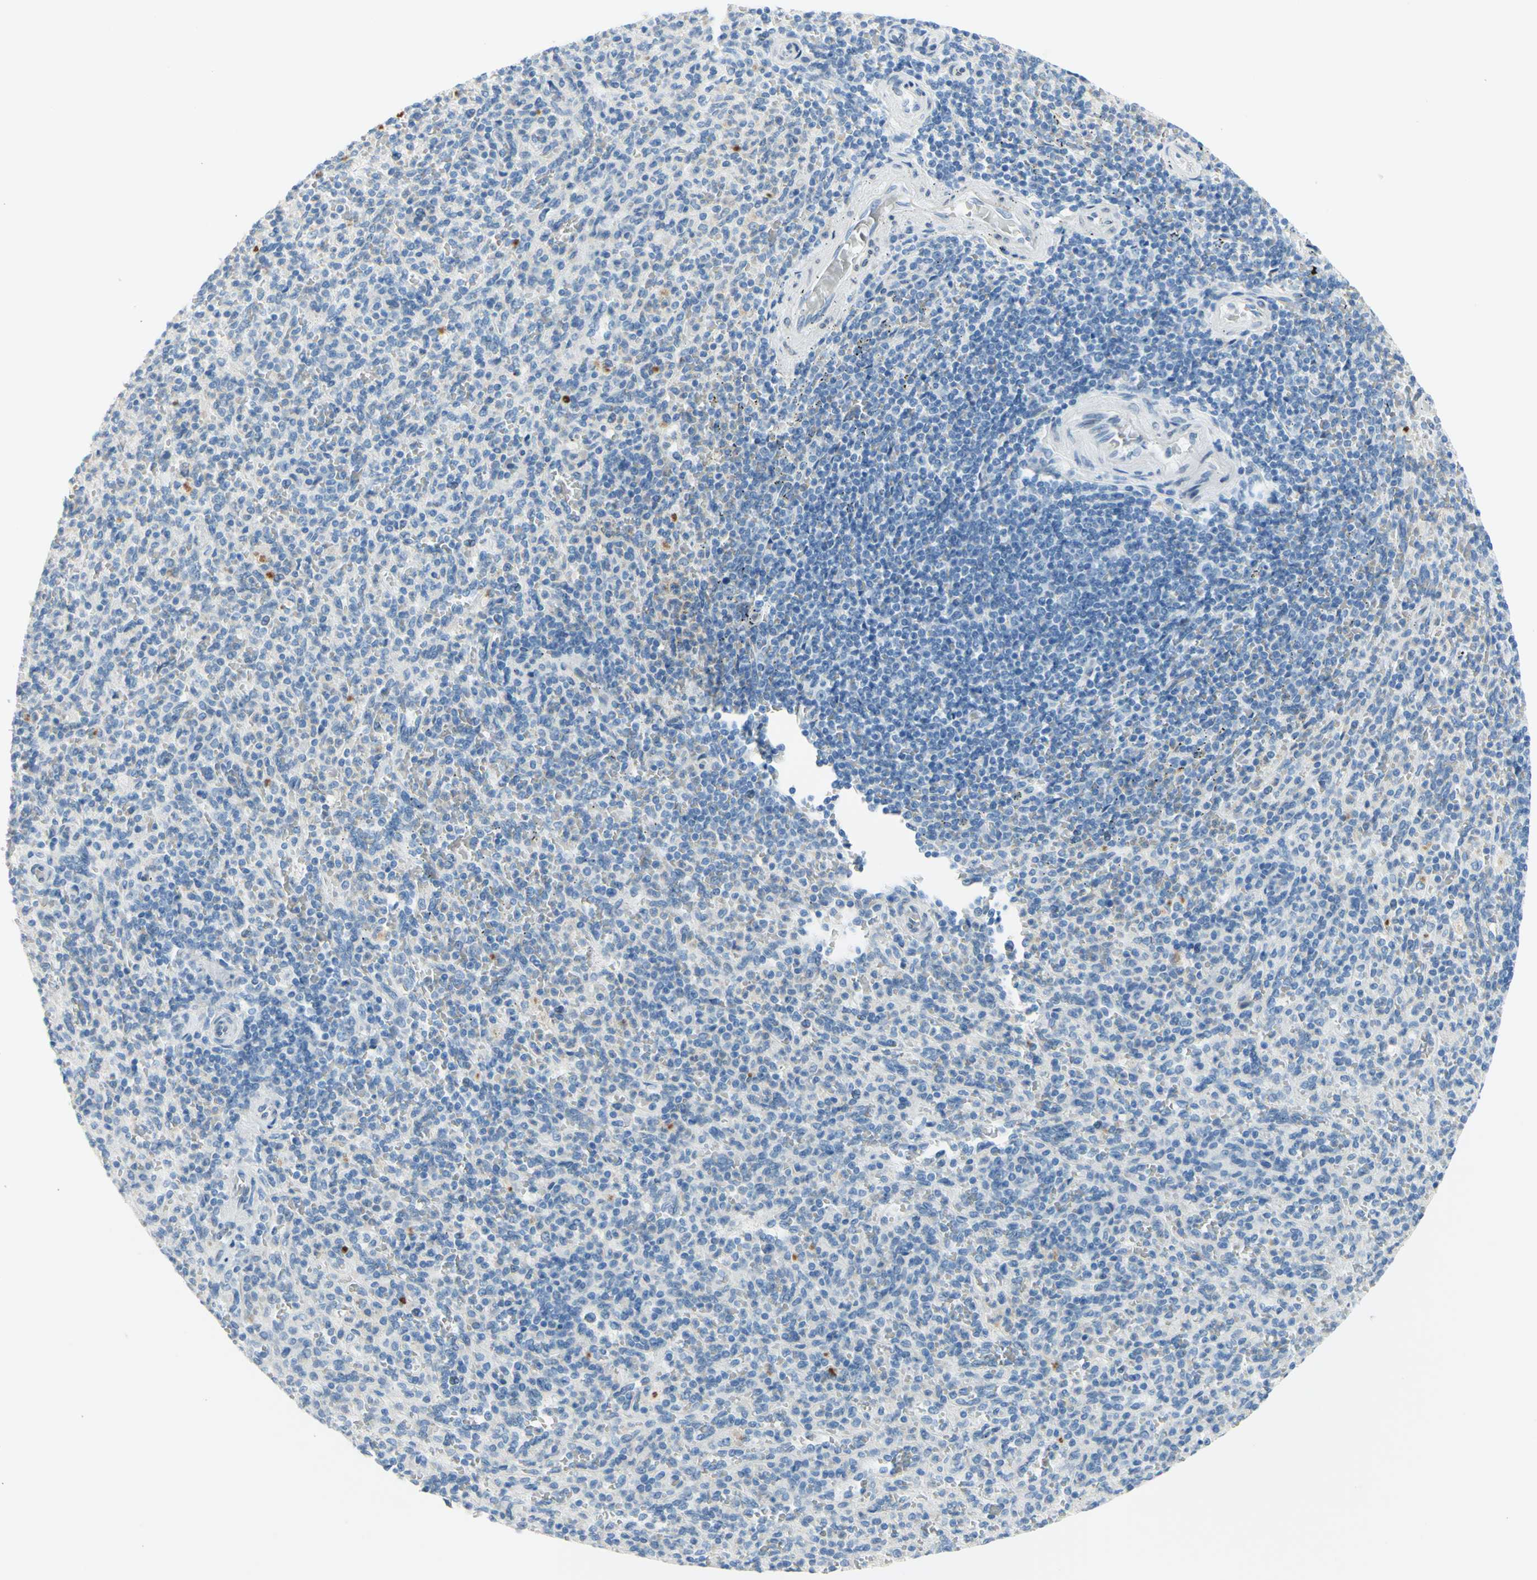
{"staining": {"intensity": "negative", "quantity": "none", "location": "none"}, "tissue": "spleen", "cell_type": "Cells in red pulp", "image_type": "normal", "snomed": [{"axis": "morphology", "description": "Normal tissue, NOS"}, {"axis": "topography", "description": "Spleen"}], "caption": "The micrograph exhibits no staining of cells in red pulp in benign spleen.", "gene": "DCT", "patient": {"sex": "male", "age": 36}}